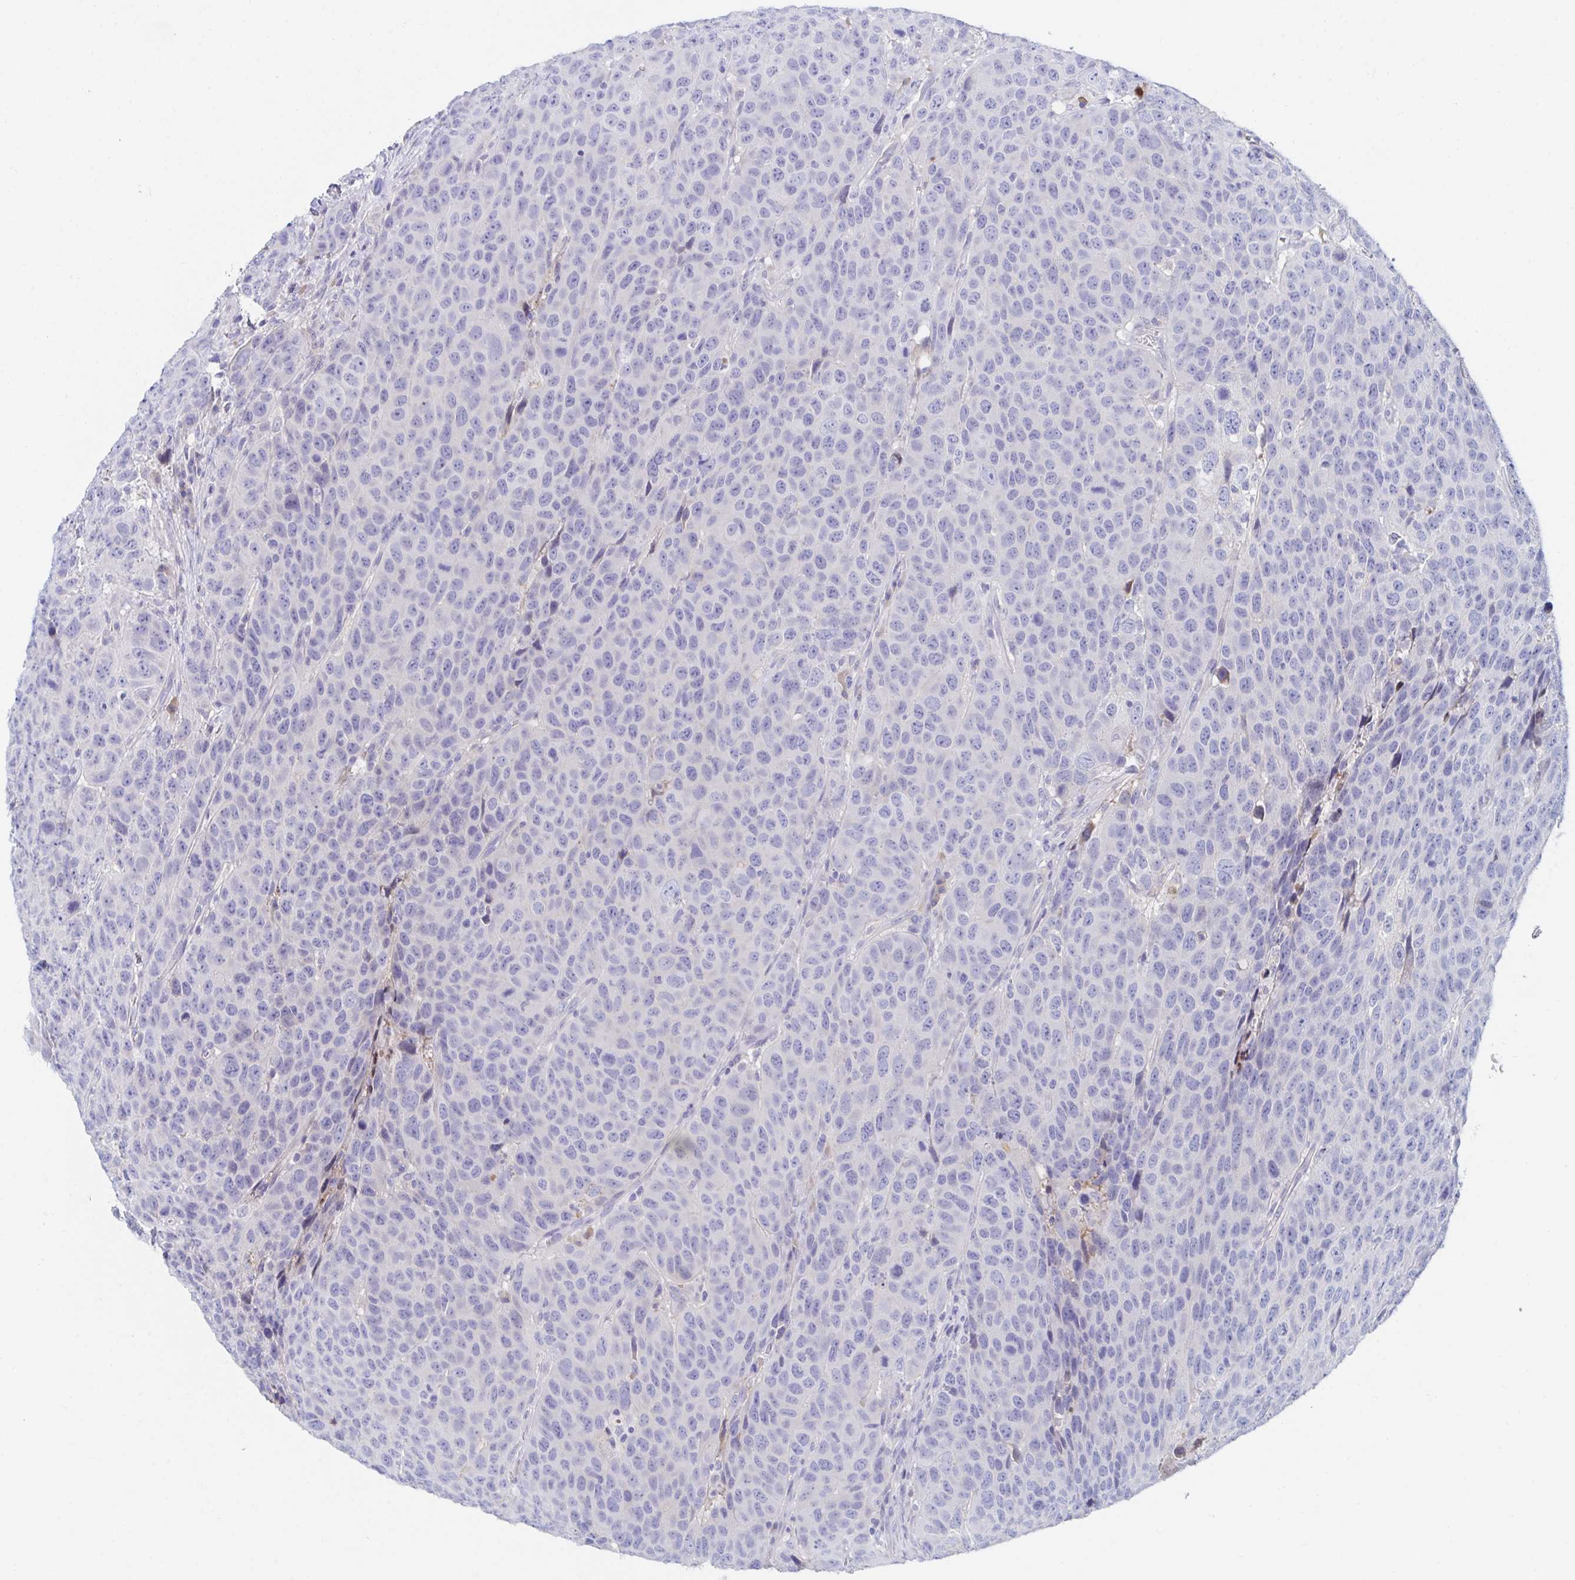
{"staining": {"intensity": "negative", "quantity": "none", "location": "none"}, "tissue": "head and neck cancer", "cell_type": "Tumor cells", "image_type": "cancer", "snomed": [{"axis": "morphology", "description": "Squamous cell carcinoma, NOS"}, {"axis": "topography", "description": "Head-Neck"}], "caption": "High power microscopy histopathology image of an immunohistochemistry (IHC) image of squamous cell carcinoma (head and neck), revealing no significant expression in tumor cells.", "gene": "TNFAIP6", "patient": {"sex": "male", "age": 66}}